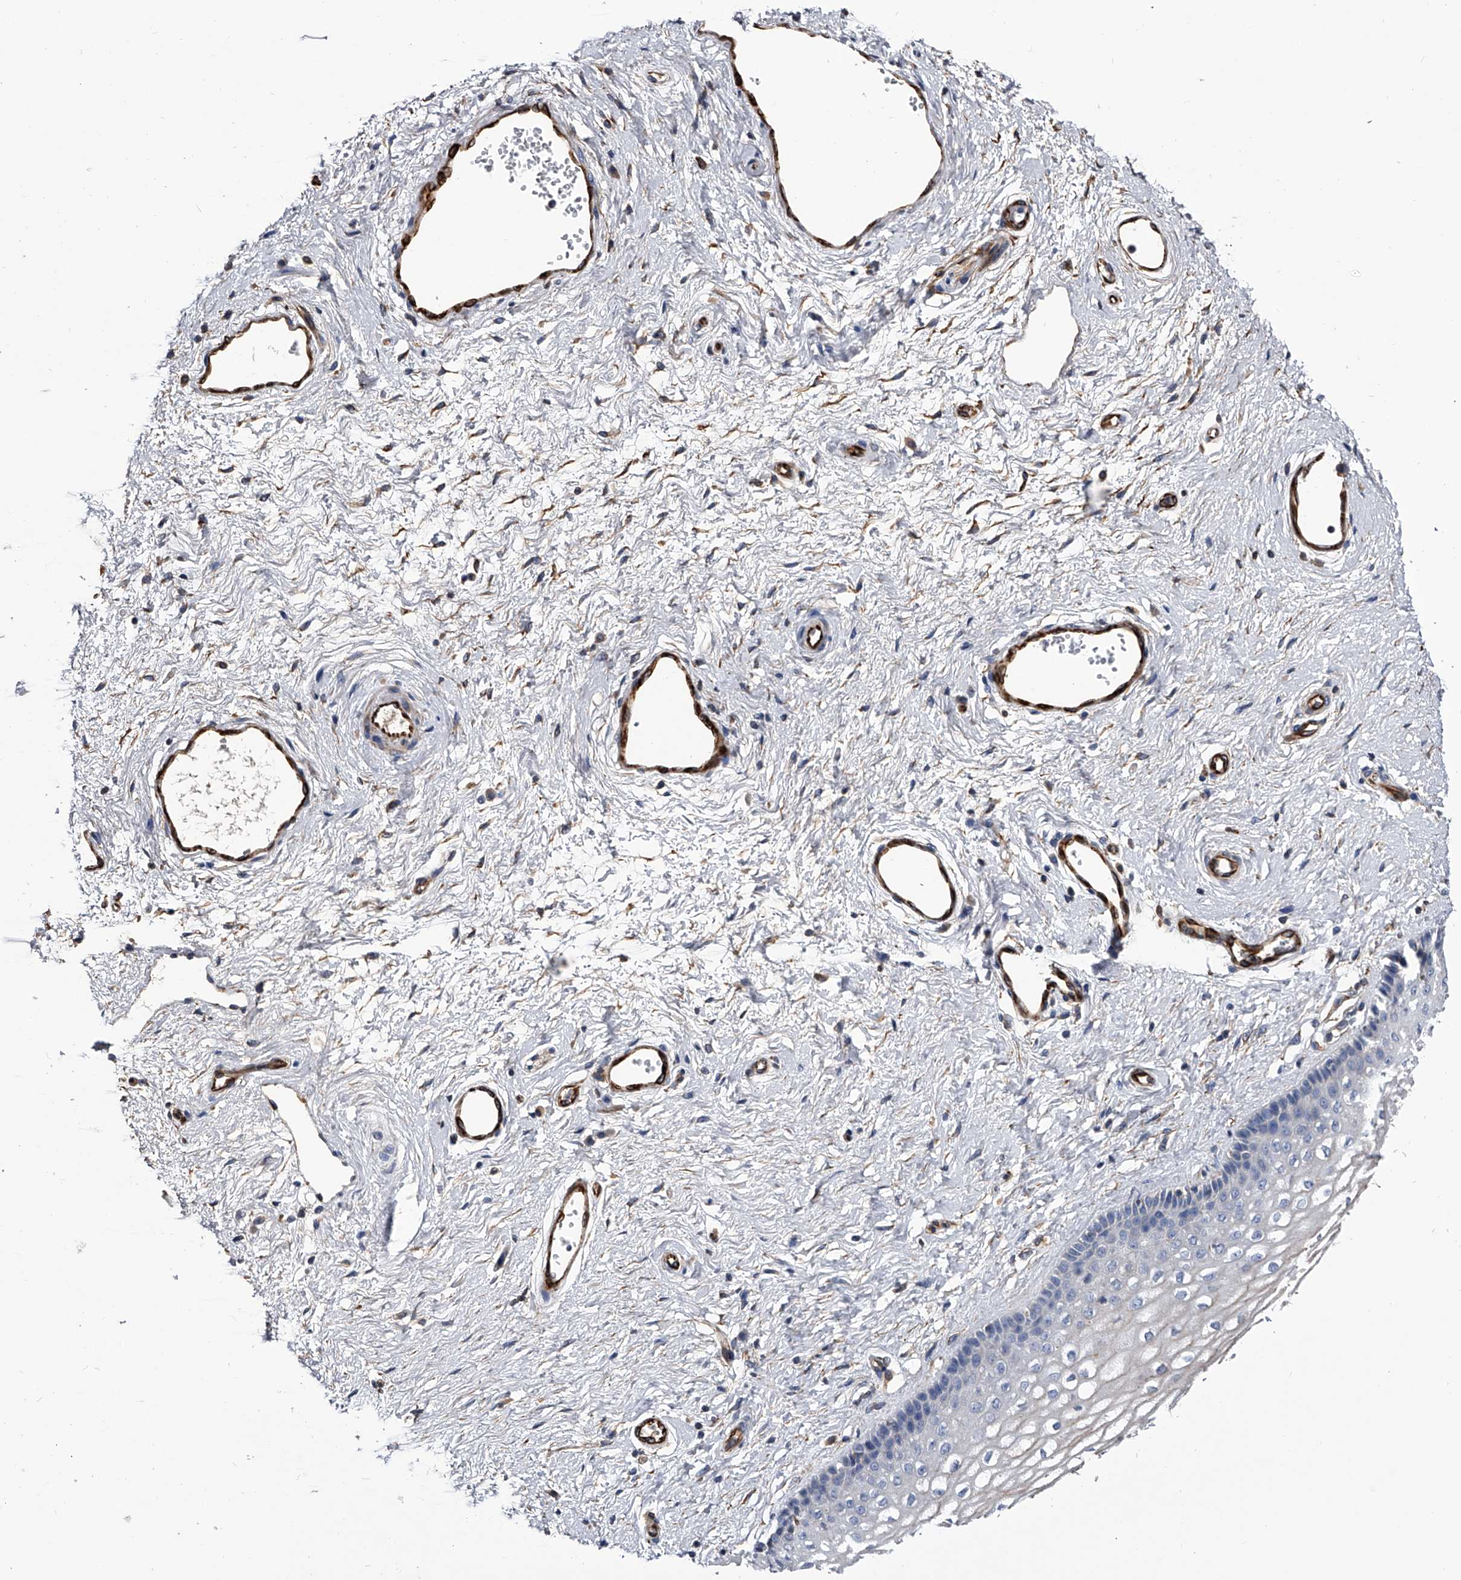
{"staining": {"intensity": "negative", "quantity": "none", "location": "none"}, "tissue": "vagina", "cell_type": "Squamous epithelial cells", "image_type": "normal", "snomed": [{"axis": "morphology", "description": "Normal tissue, NOS"}, {"axis": "topography", "description": "Vagina"}], "caption": "DAB immunohistochemical staining of normal vagina shows no significant positivity in squamous epithelial cells. (DAB immunohistochemistry (IHC) visualized using brightfield microscopy, high magnification).", "gene": "EFCAB7", "patient": {"sex": "female", "age": 46}}